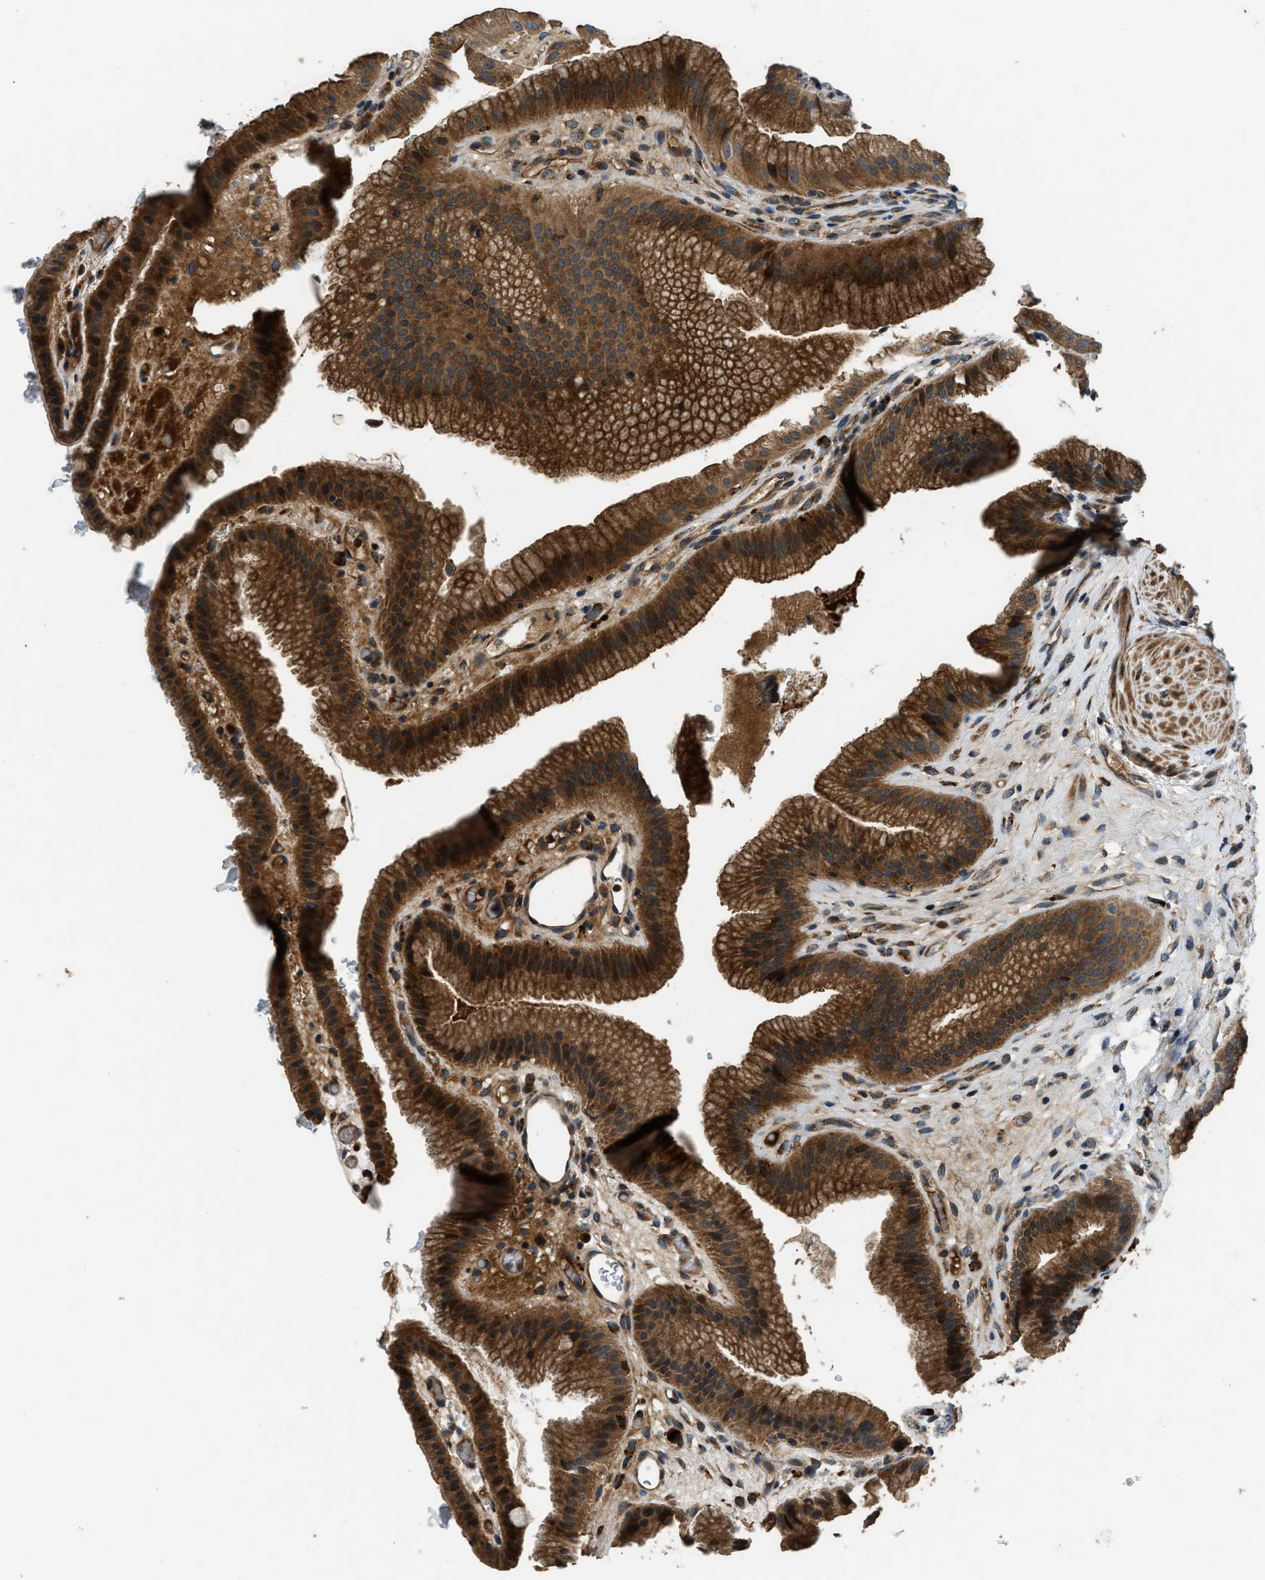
{"staining": {"intensity": "strong", "quantity": ">75%", "location": "cytoplasmic/membranous"}, "tissue": "gallbladder", "cell_type": "Glandular cells", "image_type": "normal", "snomed": [{"axis": "morphology", "description": "Normal tissue, NOS"}, {"axis": "topography", "description": "Gallbladder"}], "caption": "The immunohistochemical stain shows strong cytoplasmic/membranous staining in glandular cells of unremarkable gallbladder.", "gene": "GGH", "patient": {"sex": "male", "age": 49}}